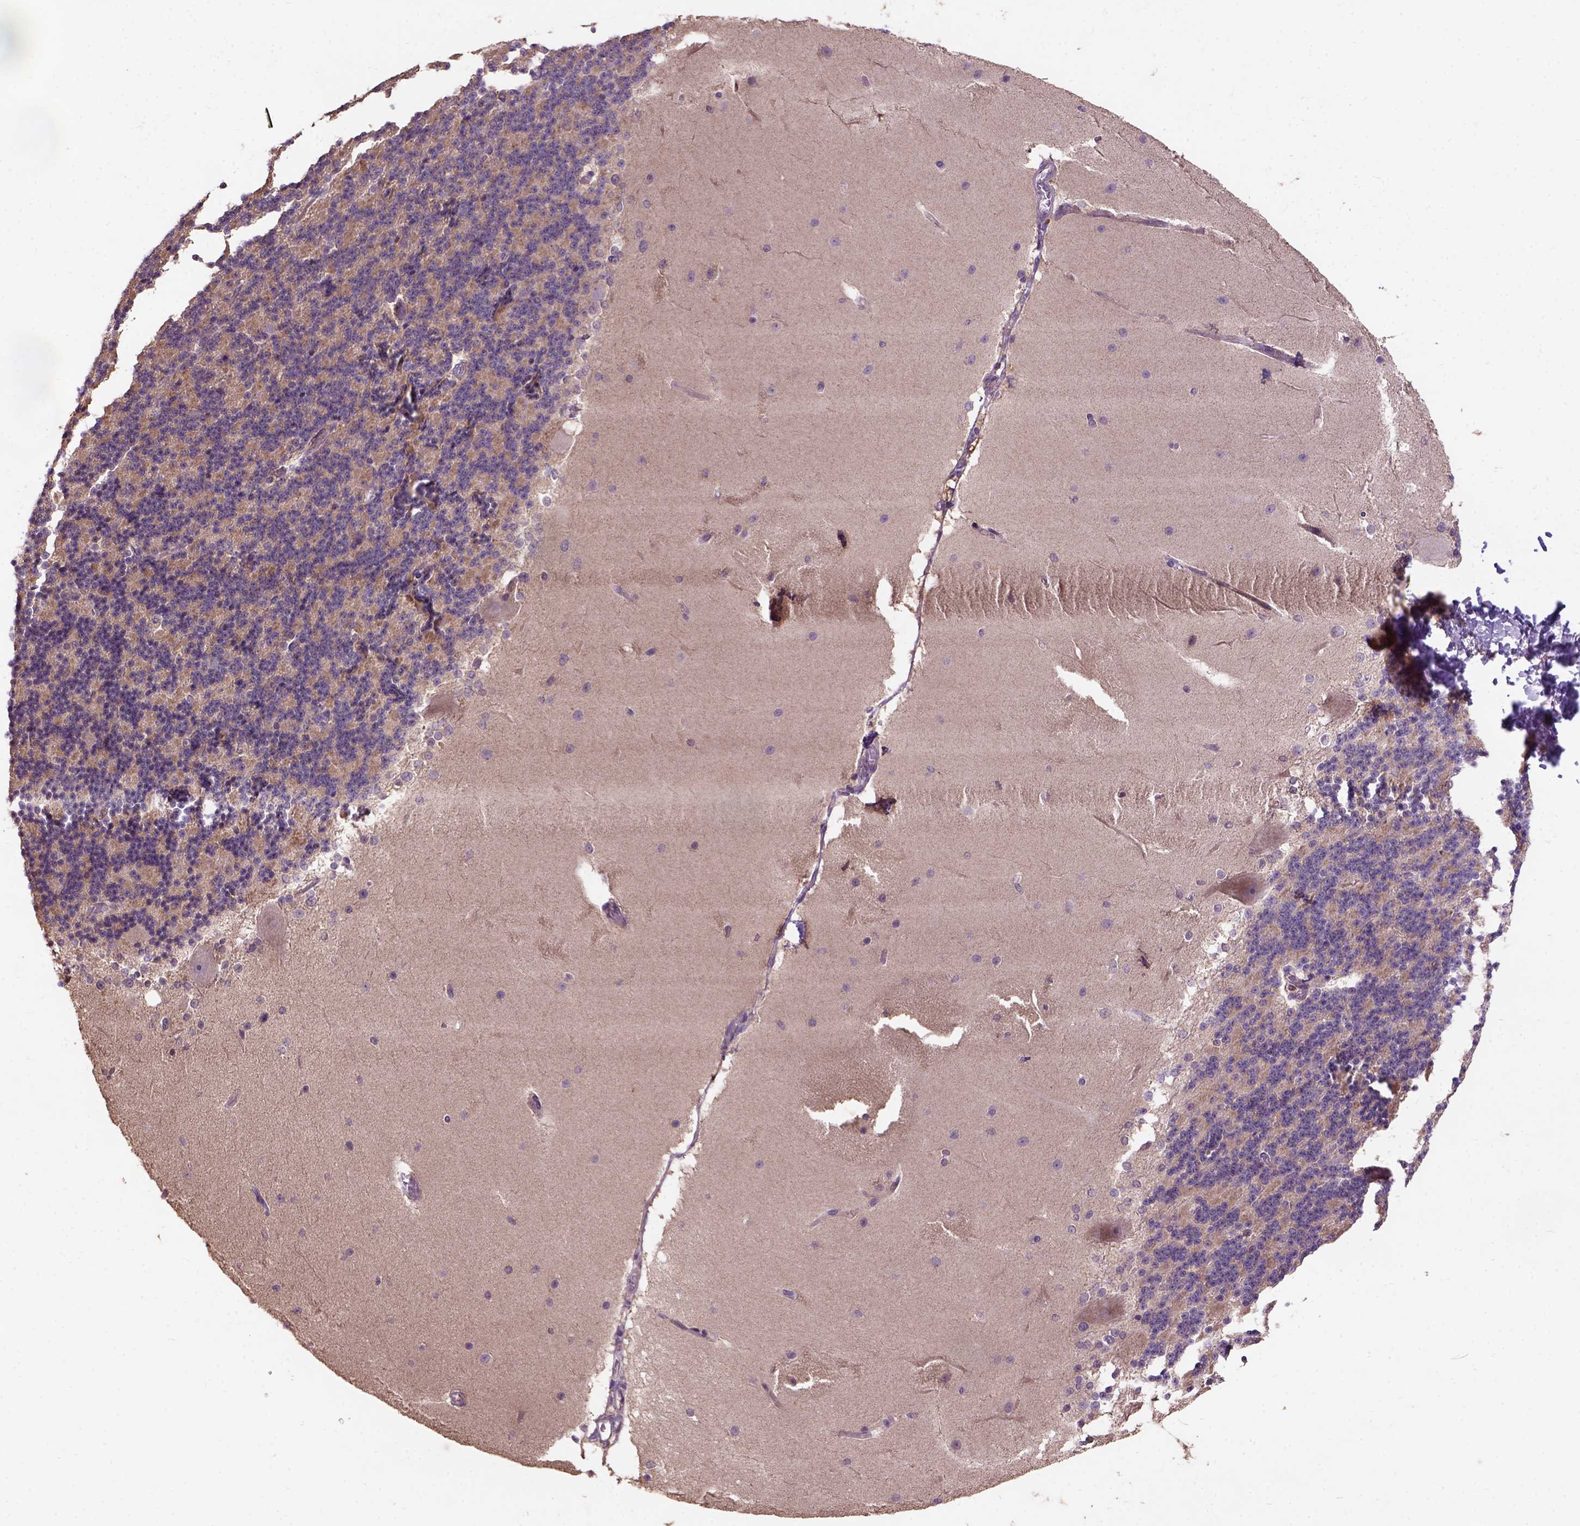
{"staining": {"intensity": "moderate", "quantity": ">75%", "location": "cytoplasmic/membranous"}, "tissue": "cerebellum", "cell_type": "Cells in granular layer", "image_type": "normal", "snomed": [{"axis": "morphology", "description": "Normal tissue, NOS"}, {"axis": "topography", "description": "Cerebellum"}], "caption": "Brown immunohistochemical staining in unremarkable human cerebellum shows moderate cytoplasmic/membranous staining in about >75% of cells in granular layer.", "gene": "KBTBD8", "patient": {"sex": "female", "age": 19}}